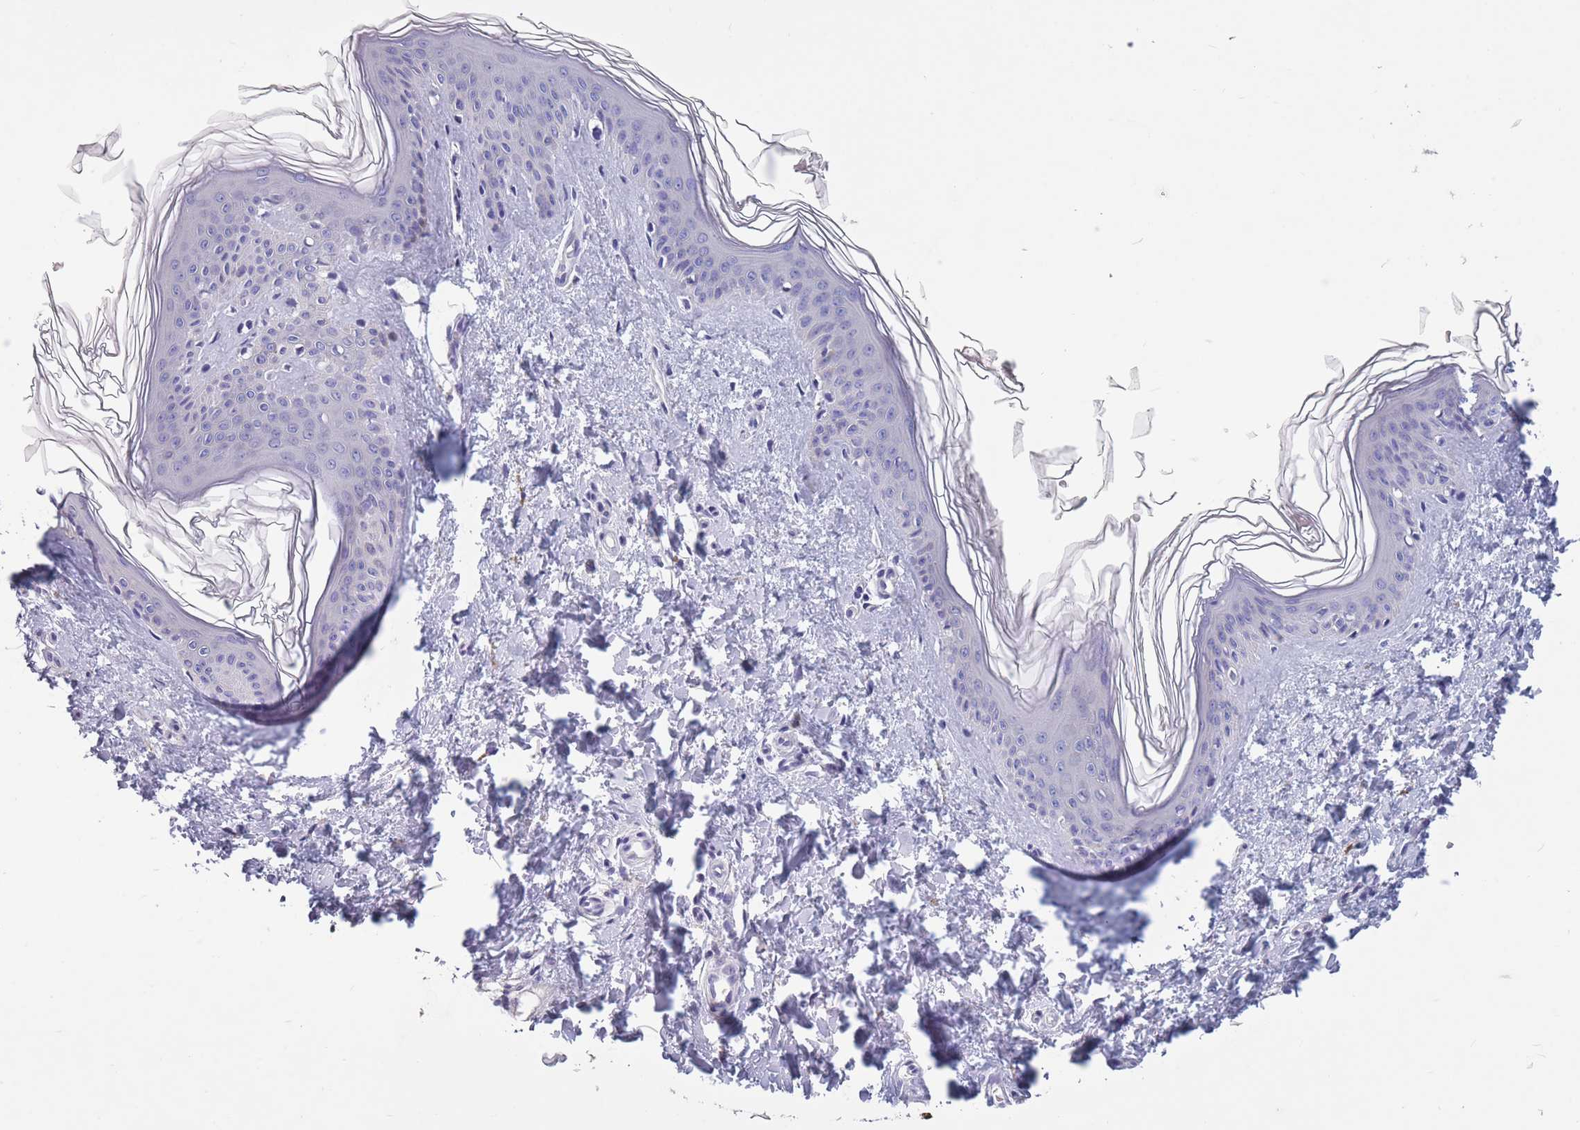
{"staining": {"intensity": "negative", "quantity": "none", "location": "none"}, "tissue": "skin", "cell_type": "Fibroblasts", "image_type": "normal", "snomed": [{"axis": "morphology", "description": "Normal tissue, NOS"}, {"axis": "topography", "description": "Skin"}], "caption": "This histopathology image is of benign skin stained with immunohistochemistry (IHC) to label a protein in brown with the nuclei are counter-stained blue. There is no staining in fibroblasts.", "gene": "OR4C5", "patient": {"sex": "female", "age": 41}}